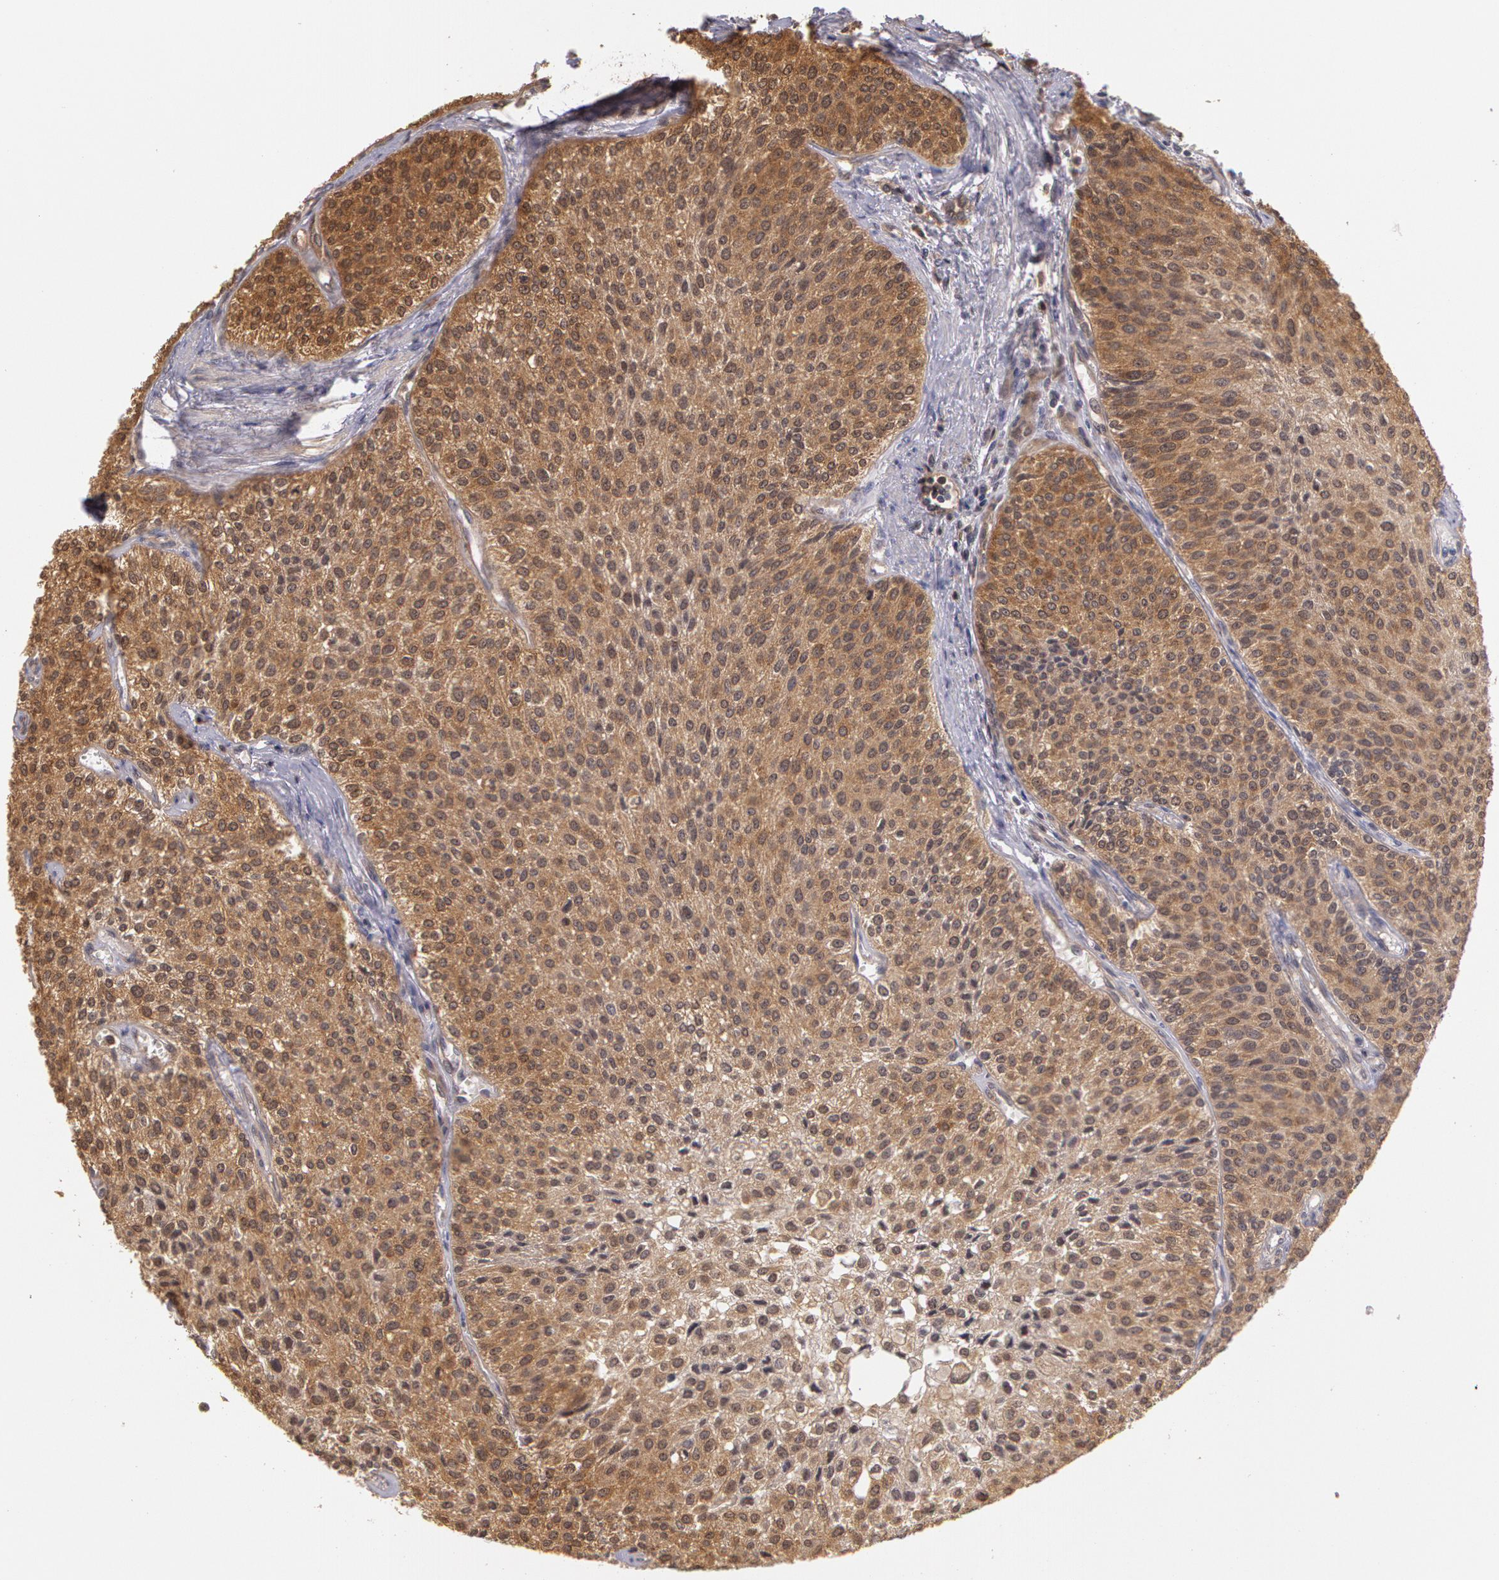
{"staining": {"intensity": "moderate", "quantity": ">75%", "location": "cytoplasmic/membranous"}, "tissue": "urothelial cancer", "cell_type": "Tumor cells", "image_type": "cancer", "snomed": [{"axis": "morphology", "description": "Urothelial carcinoma, Low grade"}, {"axis": "topography", "description": "Urinary bladder"}], "caption": "A brown stain shows moderate cytoplasmic/membranous staining of a protein in urothelial cancer tumor cells.", "gene": "AHSA1", "patient": {"sex": "female", "age": 73}}